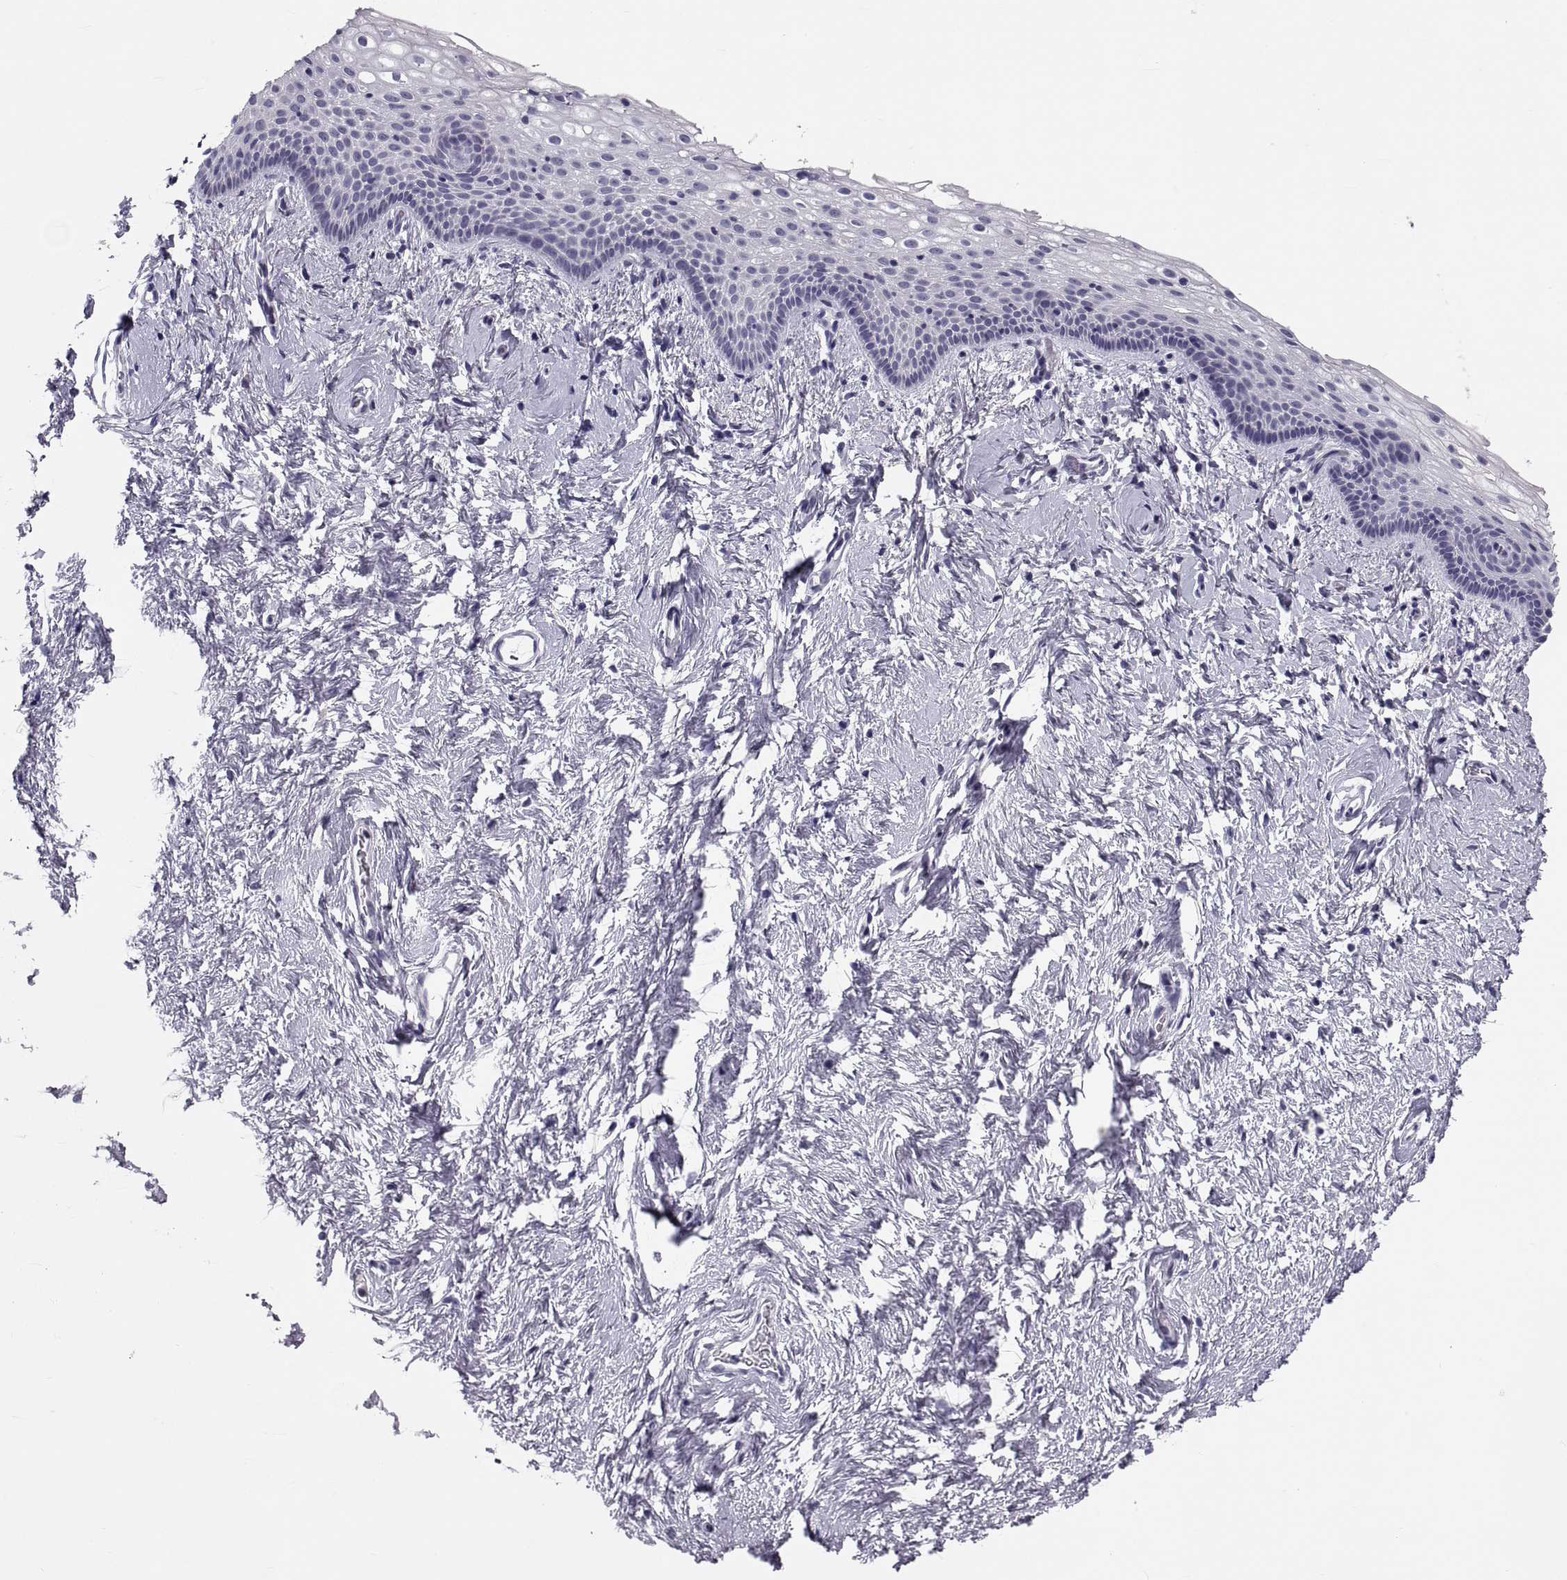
{"staining": {"intensity": "negative", "quantity": "none", "location": "none"}, "tissue": "vagina", "cell_type": "Squamous epithelial cells", "image_type": "normal", "snomed": [{"axis": "morphology", "description": "Normal tissue, NOS"}, {"axis": "topography", "description": "Vagina"}], "caption": "Squamous epithelial cells show no significant protein staining in unremarkable vagina.", "gene": "PDZRN4", "patient": {"sex": "female", "age": 61}}